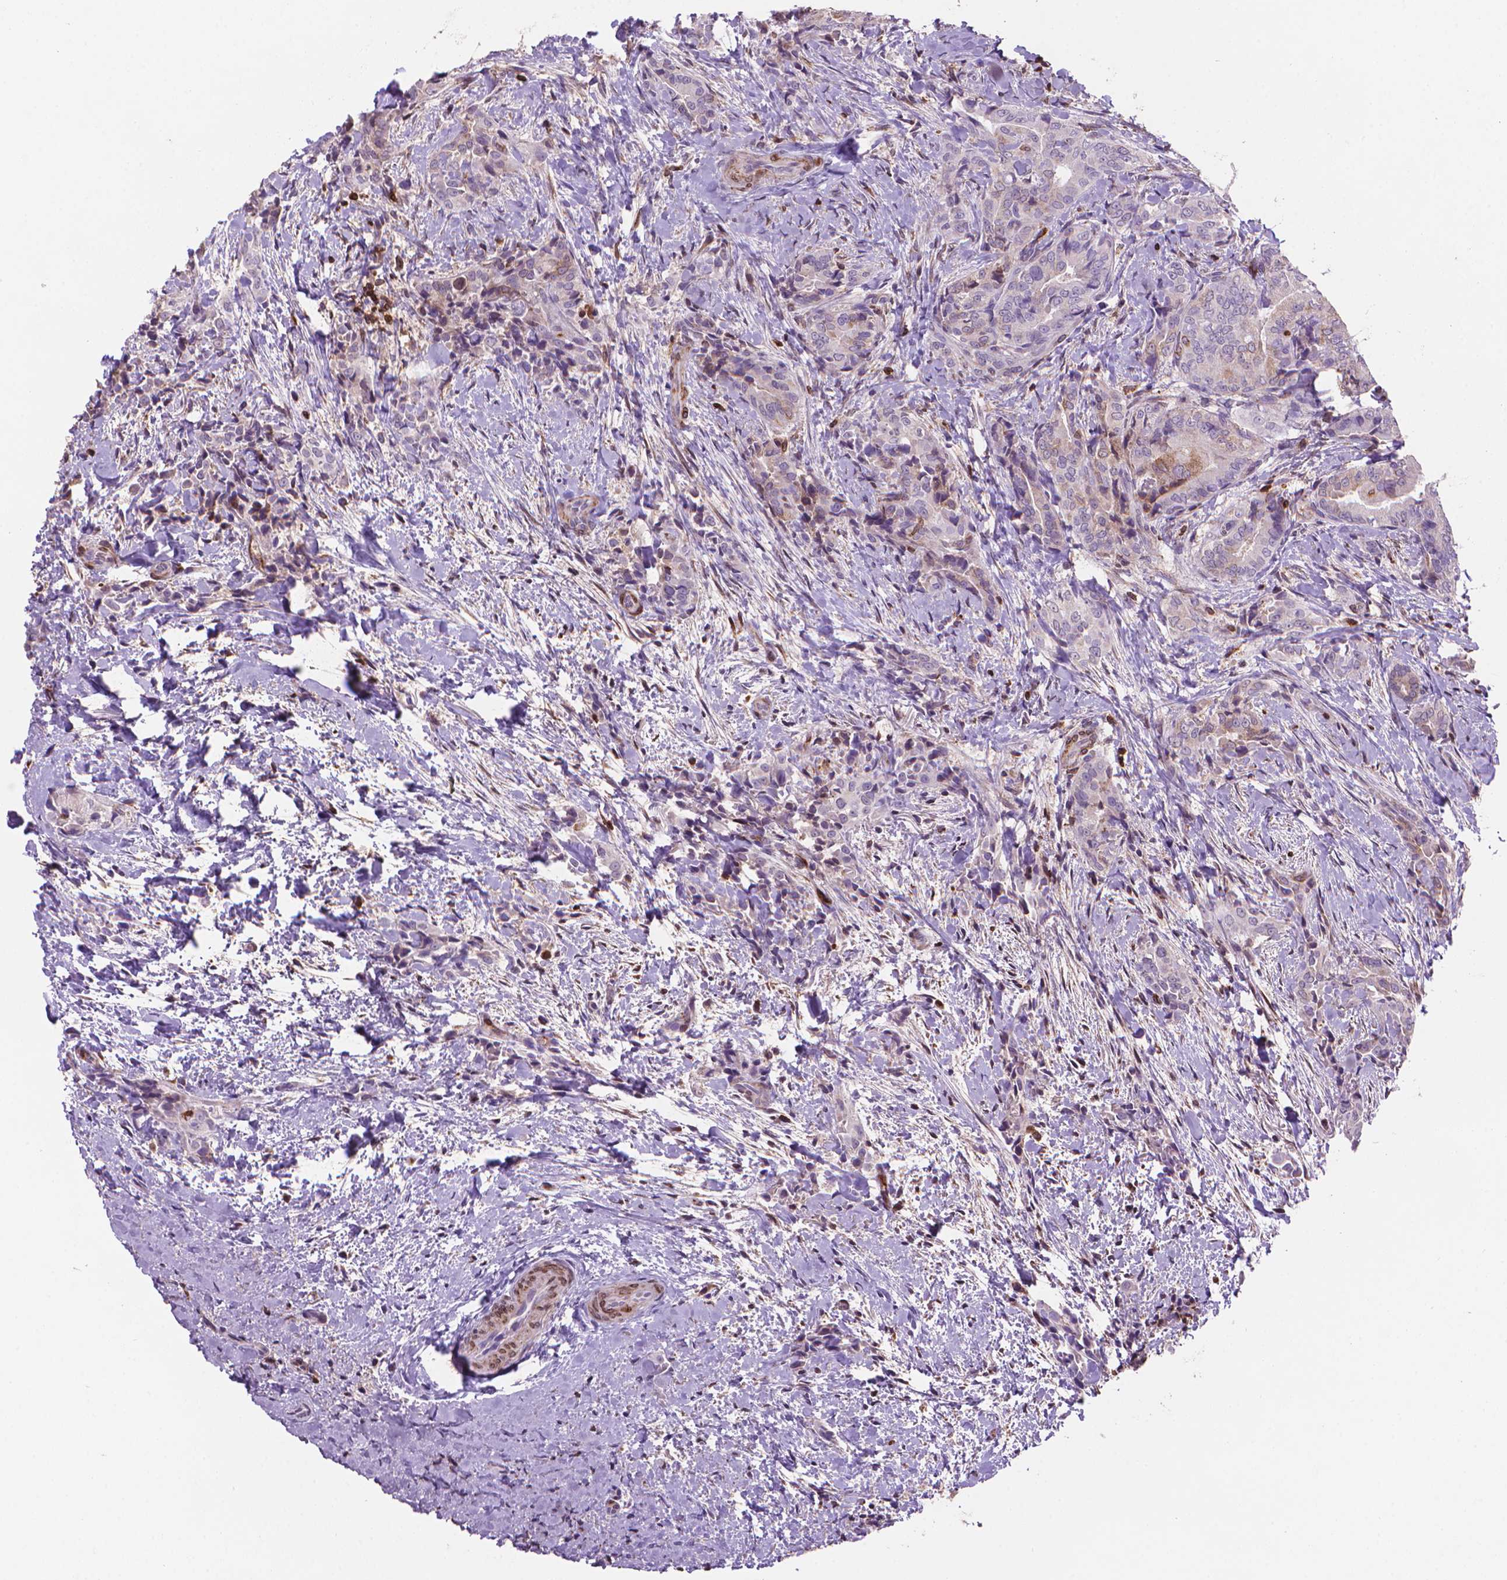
{"staining": {"intensity": "weak", "quantity": "<25%", "location": "cytoplasmic/membranous"}, "tissue": "thyroid cancer", "cell_type": "Tumor cells", "image_type": "cancer", "snomed": [{"axis": "morphology", "description": "Papillary adenocarcinoma, NOS"}, {"axis": "topography", "description": "Thyroid gland"}], "caption": "This is an IHC histopathology image of human papillary adenocarcinoma (thyroid). There is no positivity in tumor cells.", "gene": "BCL2", "patient": {"sex": "male", "age": 61}}